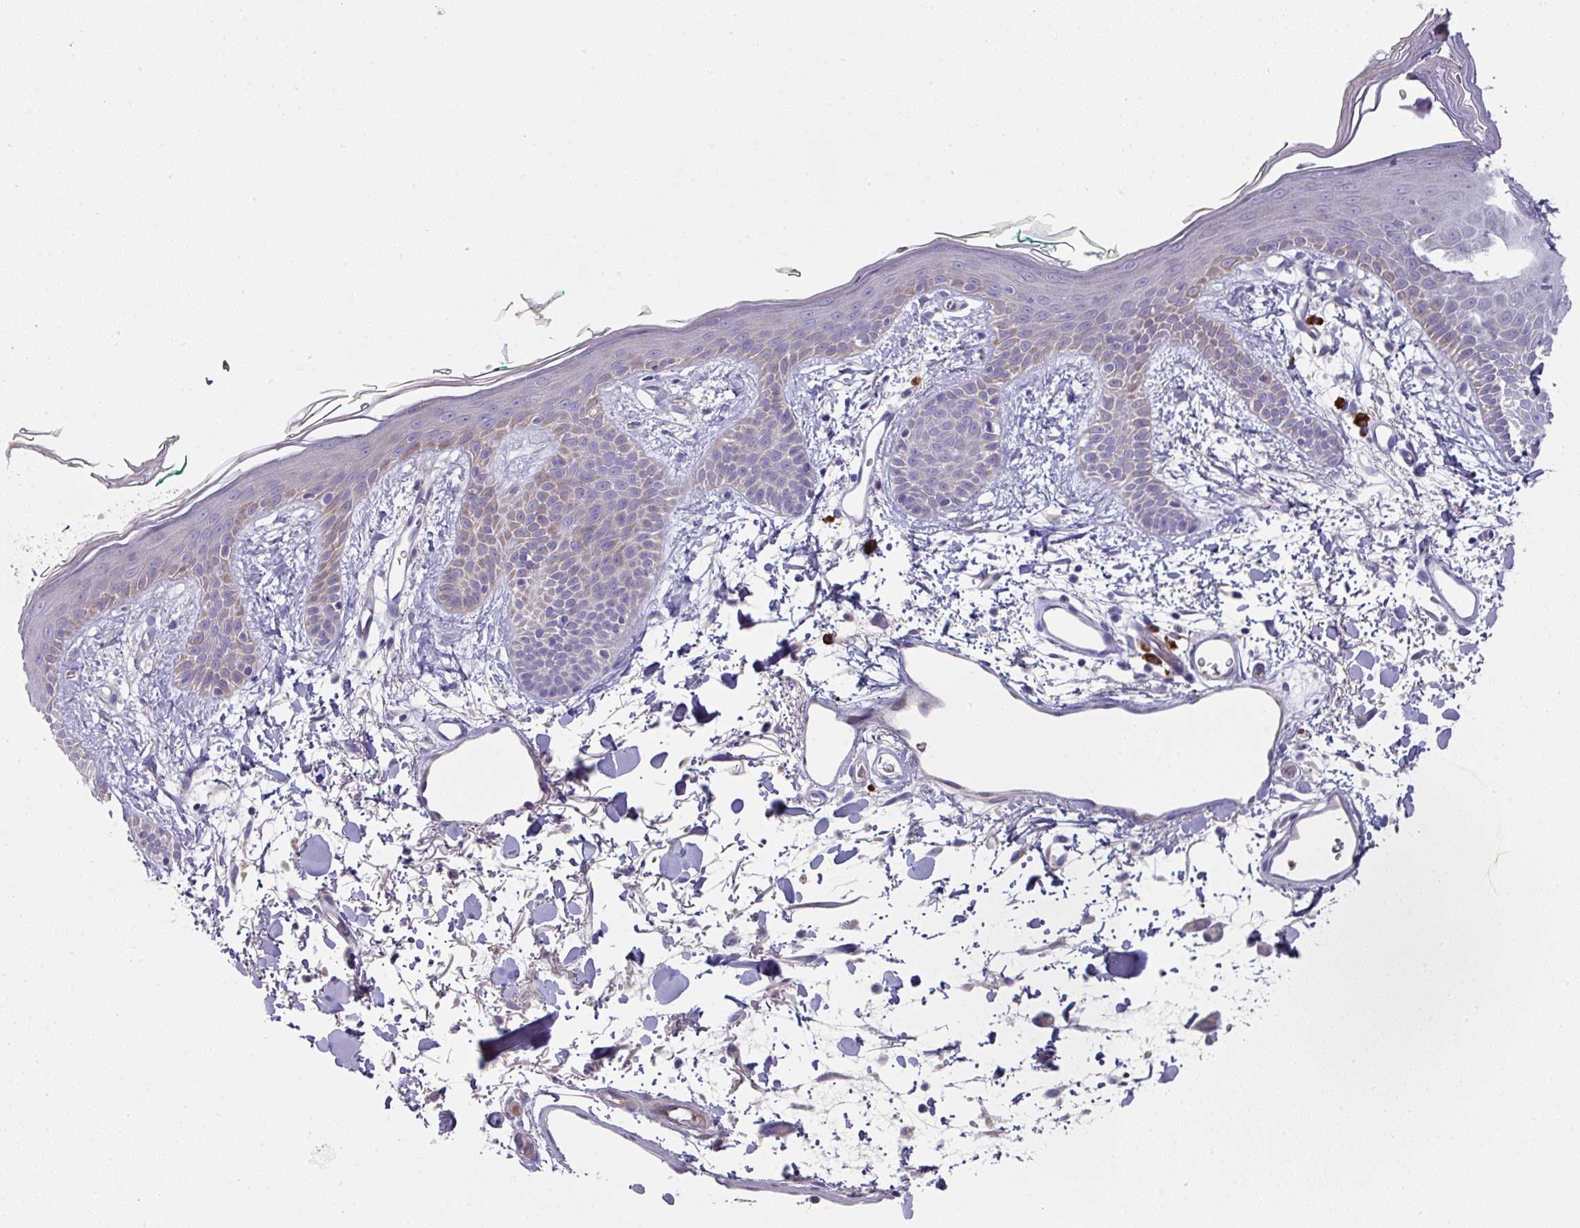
{"staining": {"intensity": "negative", "quantity": "none", "location": "none"}, "tissue": "skin", "cell_type": "Fibroblasts", "image_type": "normal", "snomed": [{"axis": "morphology", "description": "Normal tissue, NOS"}, {"axis": "topography", "description": "Skin"}], "caption": "An immunohistochemistry histopathology image of normal skin is shown. There is no staining in fibroblasts of skin.", "gene": "IL4R", "patient": {"sex": "male", "age": 79}}